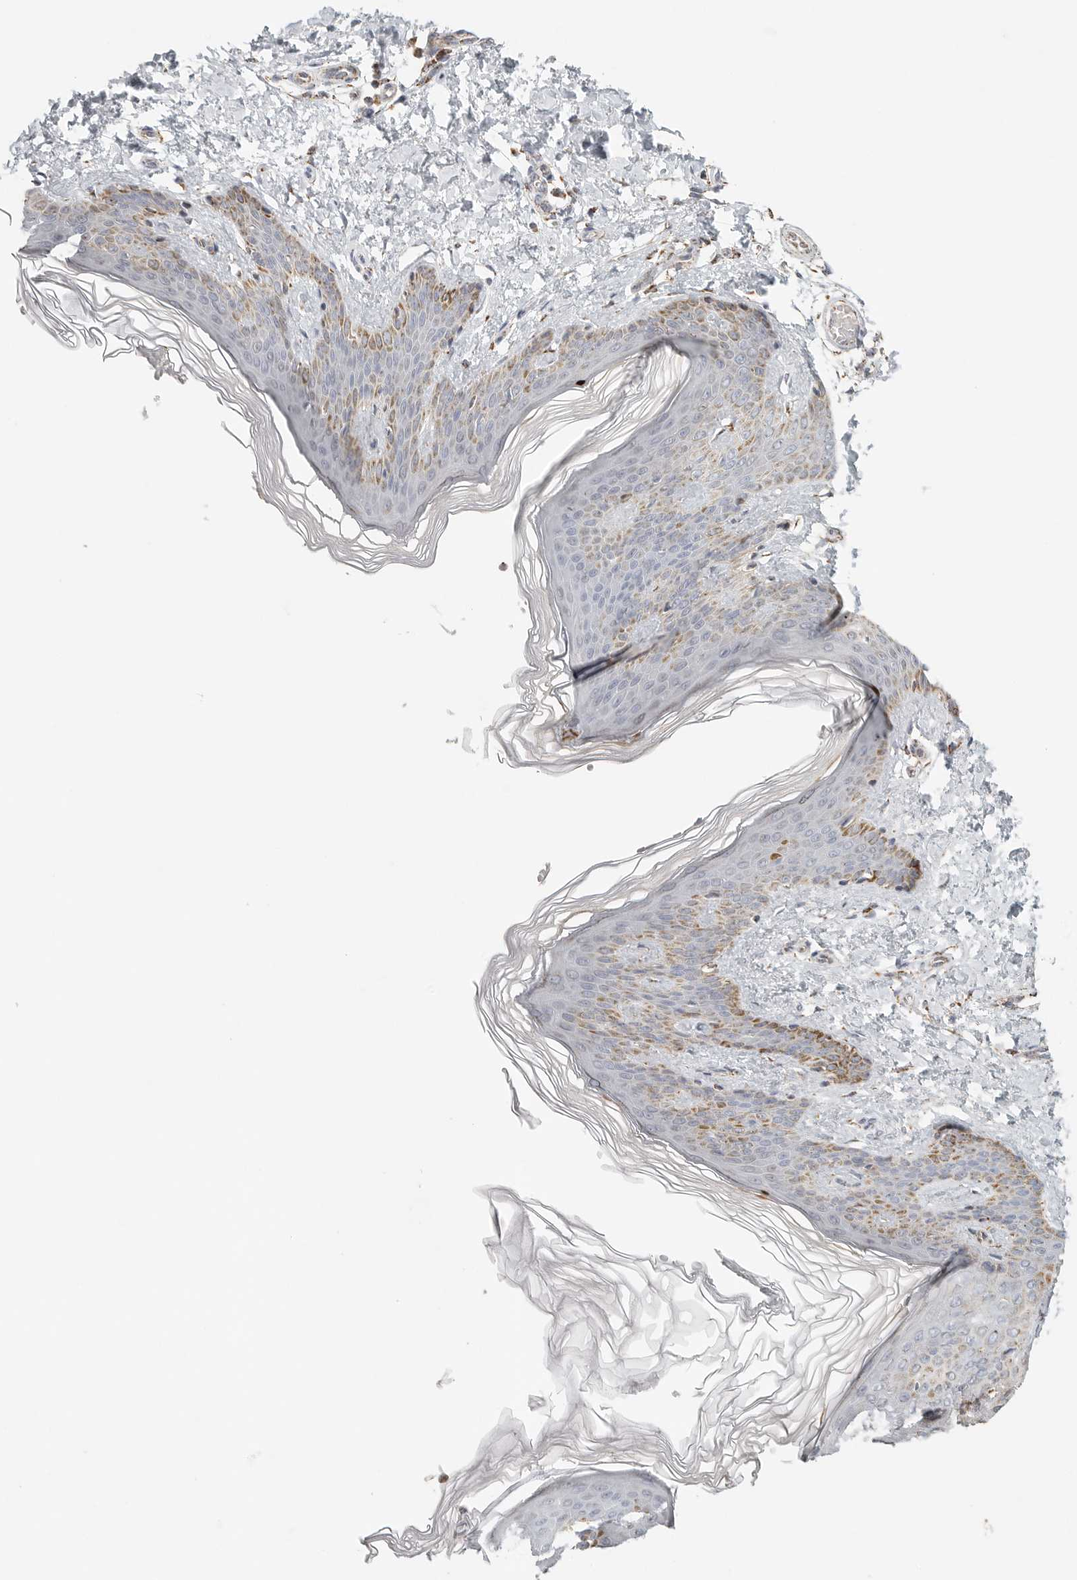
{"staining": {"intensity": "negative", "quantity": "none", "location": "none"}, "tissue": "skin", "cell_type": "Fibroblasts", "image_type": "normal", "snomed": [{"axis": "morphology", "description": "Normal tissue, NOS"}, {"axis": "morphology", "description": "Neoplasm, benign, NOS"}, {"axis": "topography", "description": "Skin"}, {"axis": "topography", "description": "Soft tissue"}], "caption": "High power microscopy histopathology image of an immunohistochemistry (IHC) image of unremarkable skin, revealing no significant staining in fibroblasts. (DAB immunohistochemistry (IHC), high magnification).", "gene": "SLC25A26", "patient": {"sex": "male", "age": 26}}